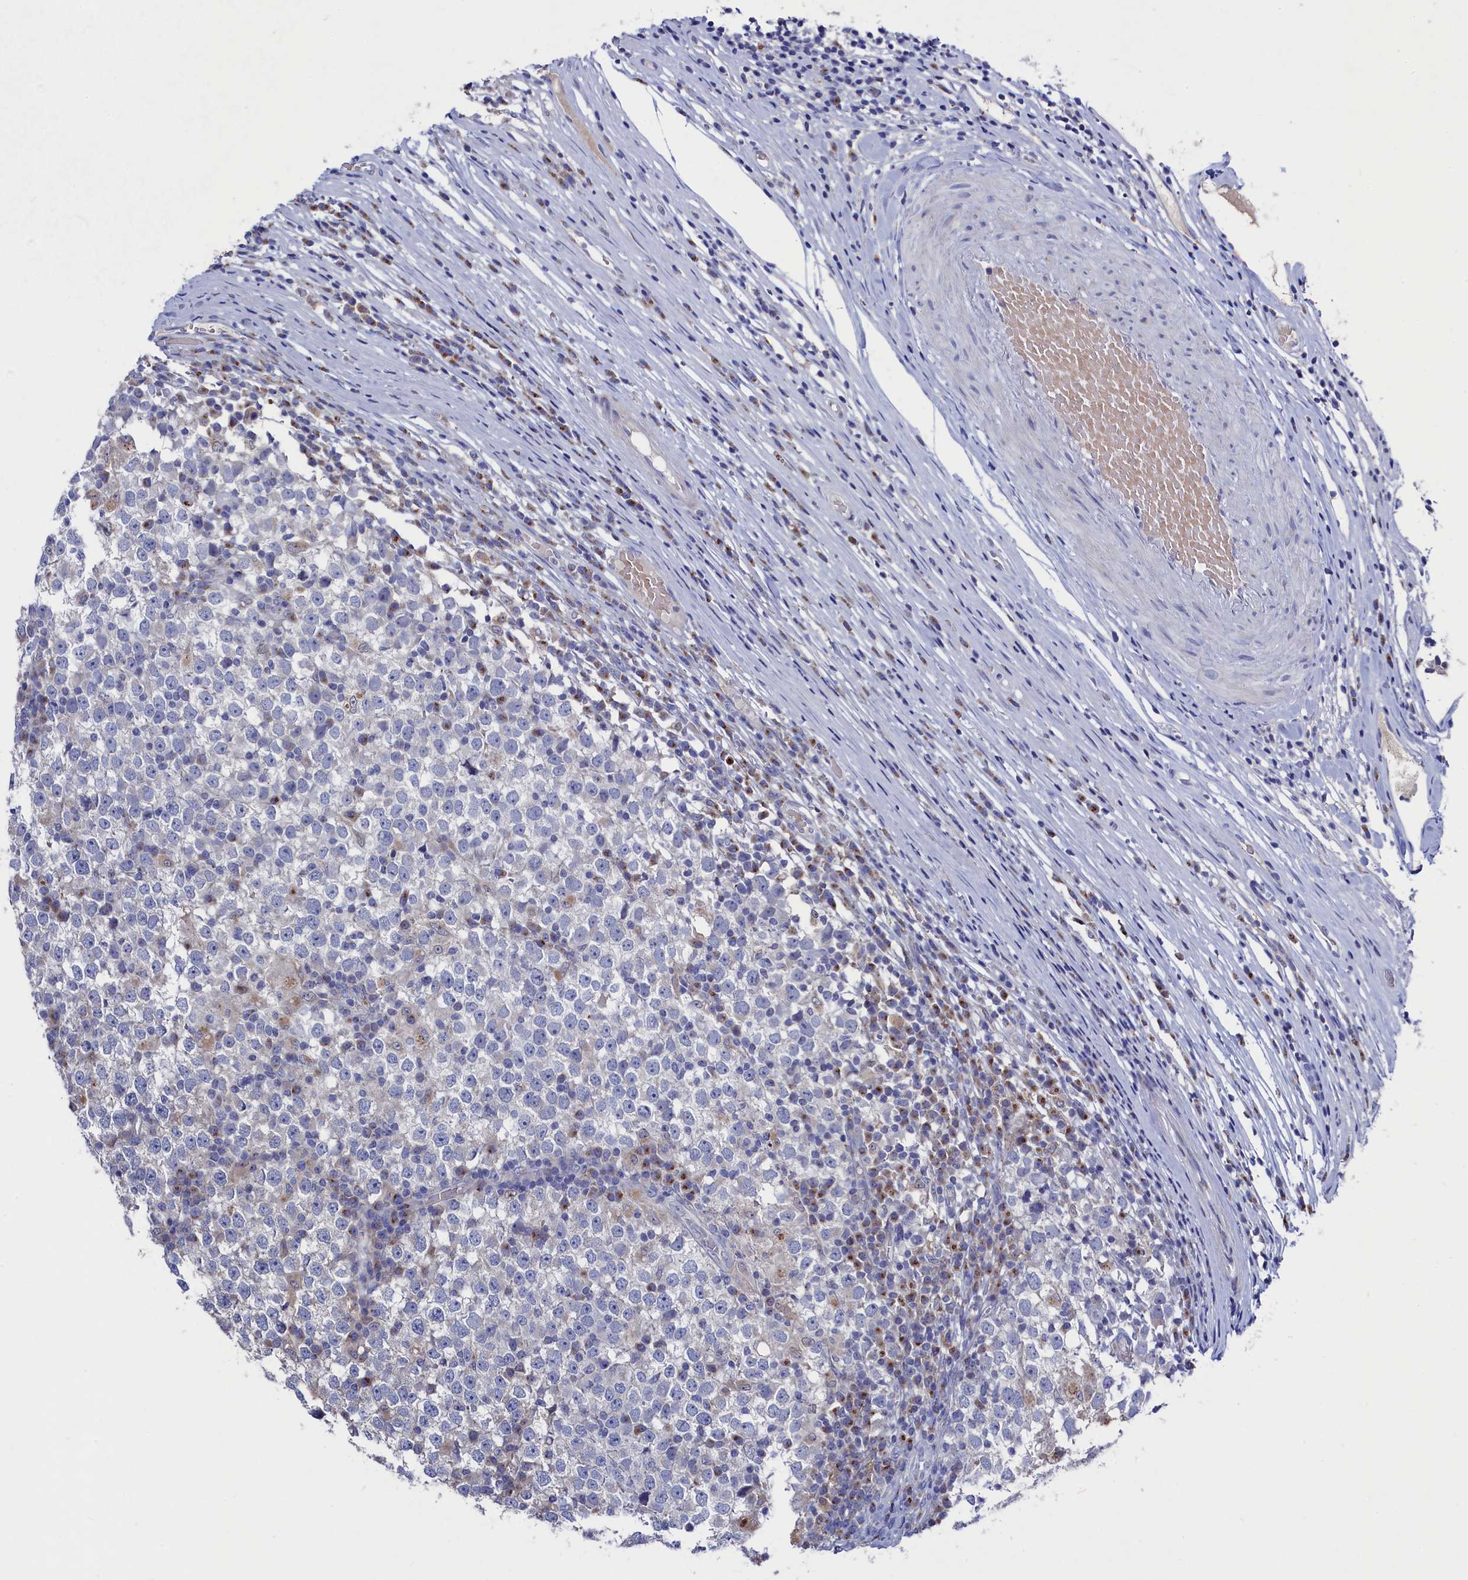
{"staining": {"intensity": "negative", "quantity": "none", "location": "none"}, "tissue": "testis cancer", "cell_type": "Tumor cells", "image_type": "cancer", "snomed": [{"axis": "morphology", "description": "Seminoma, NOS"}, {"axis": "topography", "description": "Testis"}], "caption": "This is a photomicrograph of immunohistochemistry staining of seminoma (testis), which shows no staining in tumor cells. Nuclei are stained in blue.", "gene": "GPR108", "patient": {"sex": "male", "age": 65}}